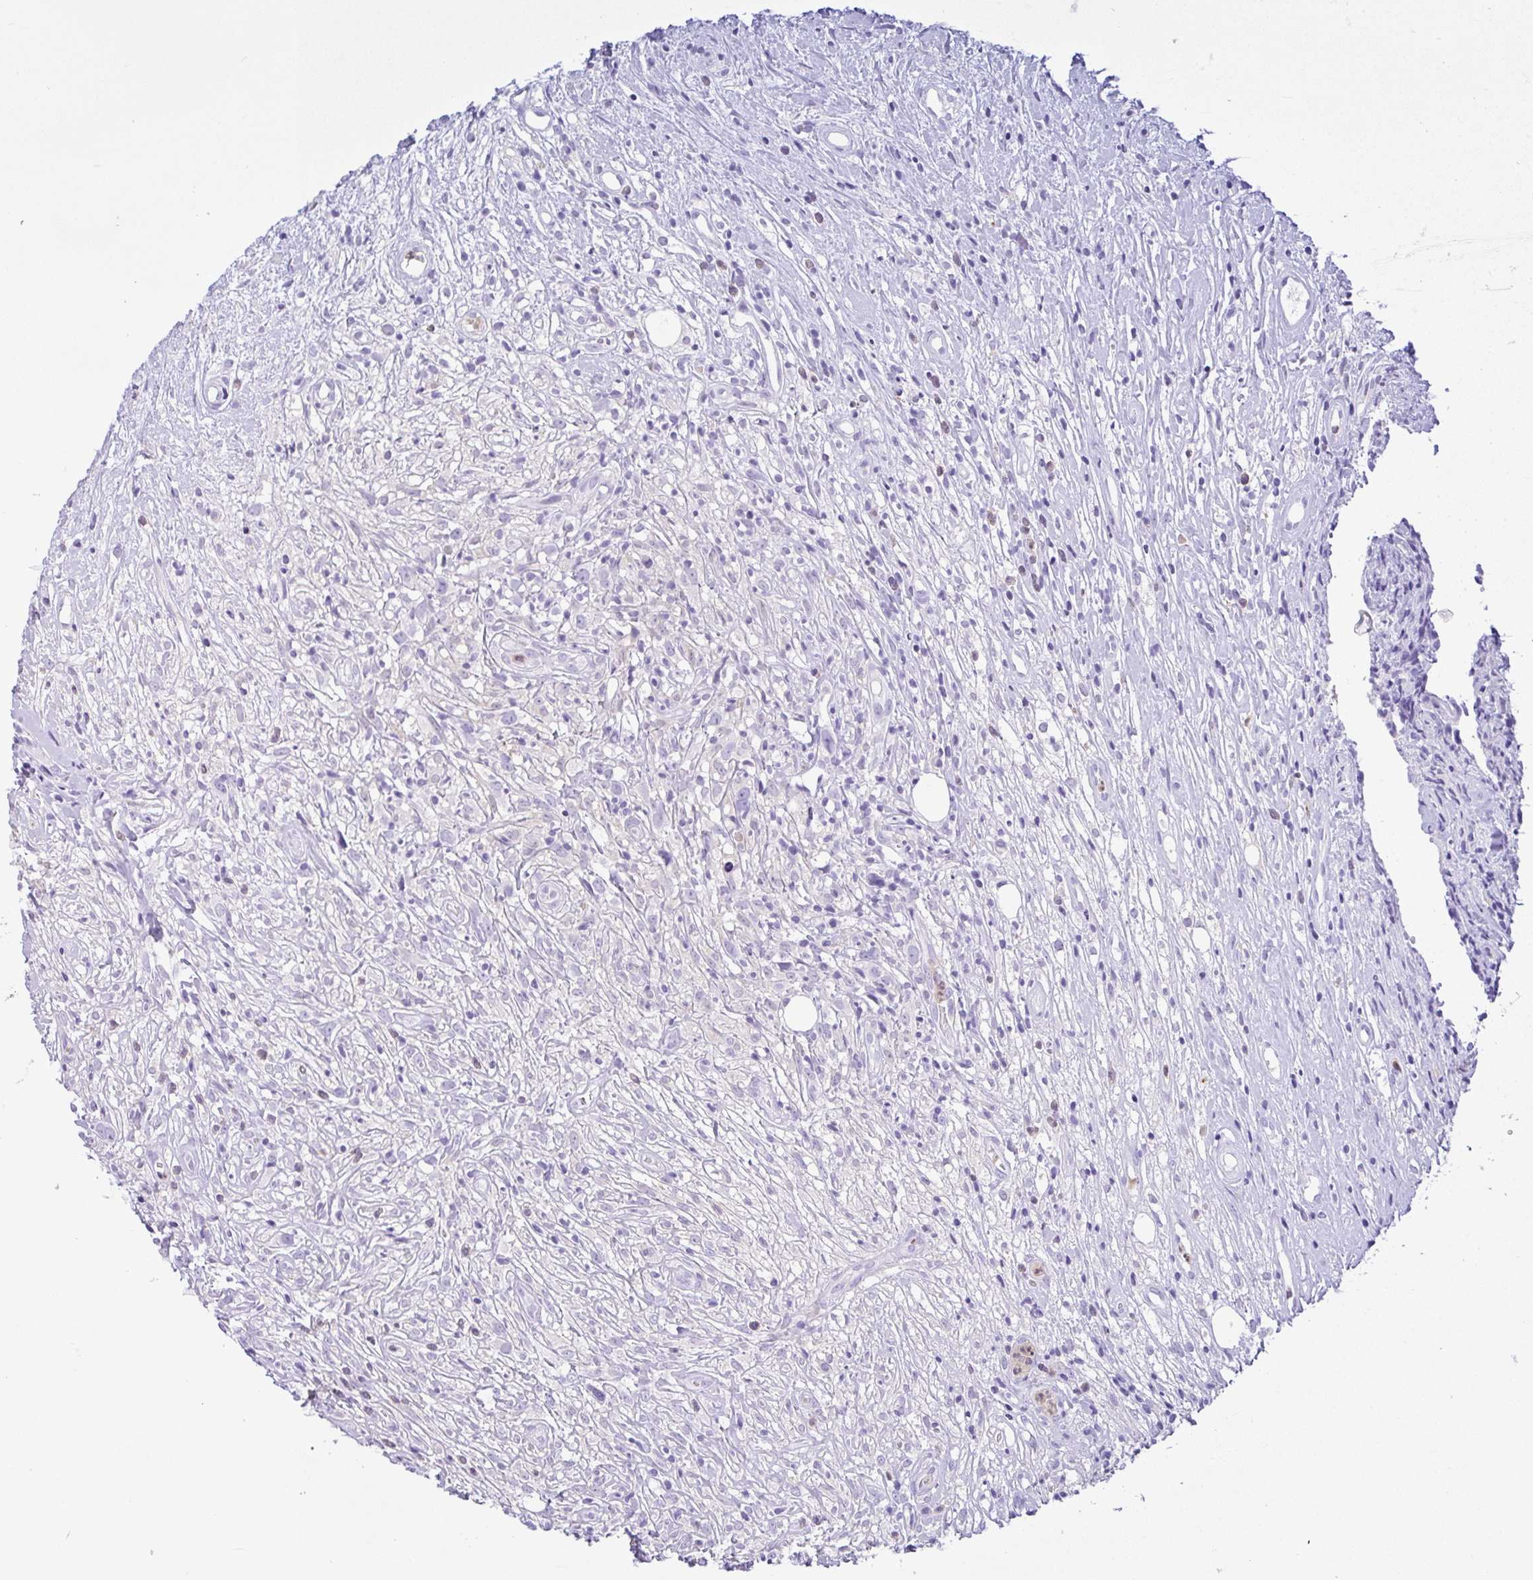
{"staining": {"intensity": "negative", "quantity": "none", "location": "none"}, "tissue": "lymphoma", "cell_type": "Tumor cells", "image_type": "cancer", "snomed": [{"axis": "morphology", "description": "Hodgkin's disease, NOS"}, {"axis": "topography", "description": "No Tissue"}], "caption": "Tumor cells are negative for protein expression in human Hodgkin's disease. Brightfield microscopy of immunohistochemistry stained with DAB (brown) and hematoxylin (blue), captured at high magnification.", "gene": "NCF1", "patient": {"sex": "female", "age": 21}}